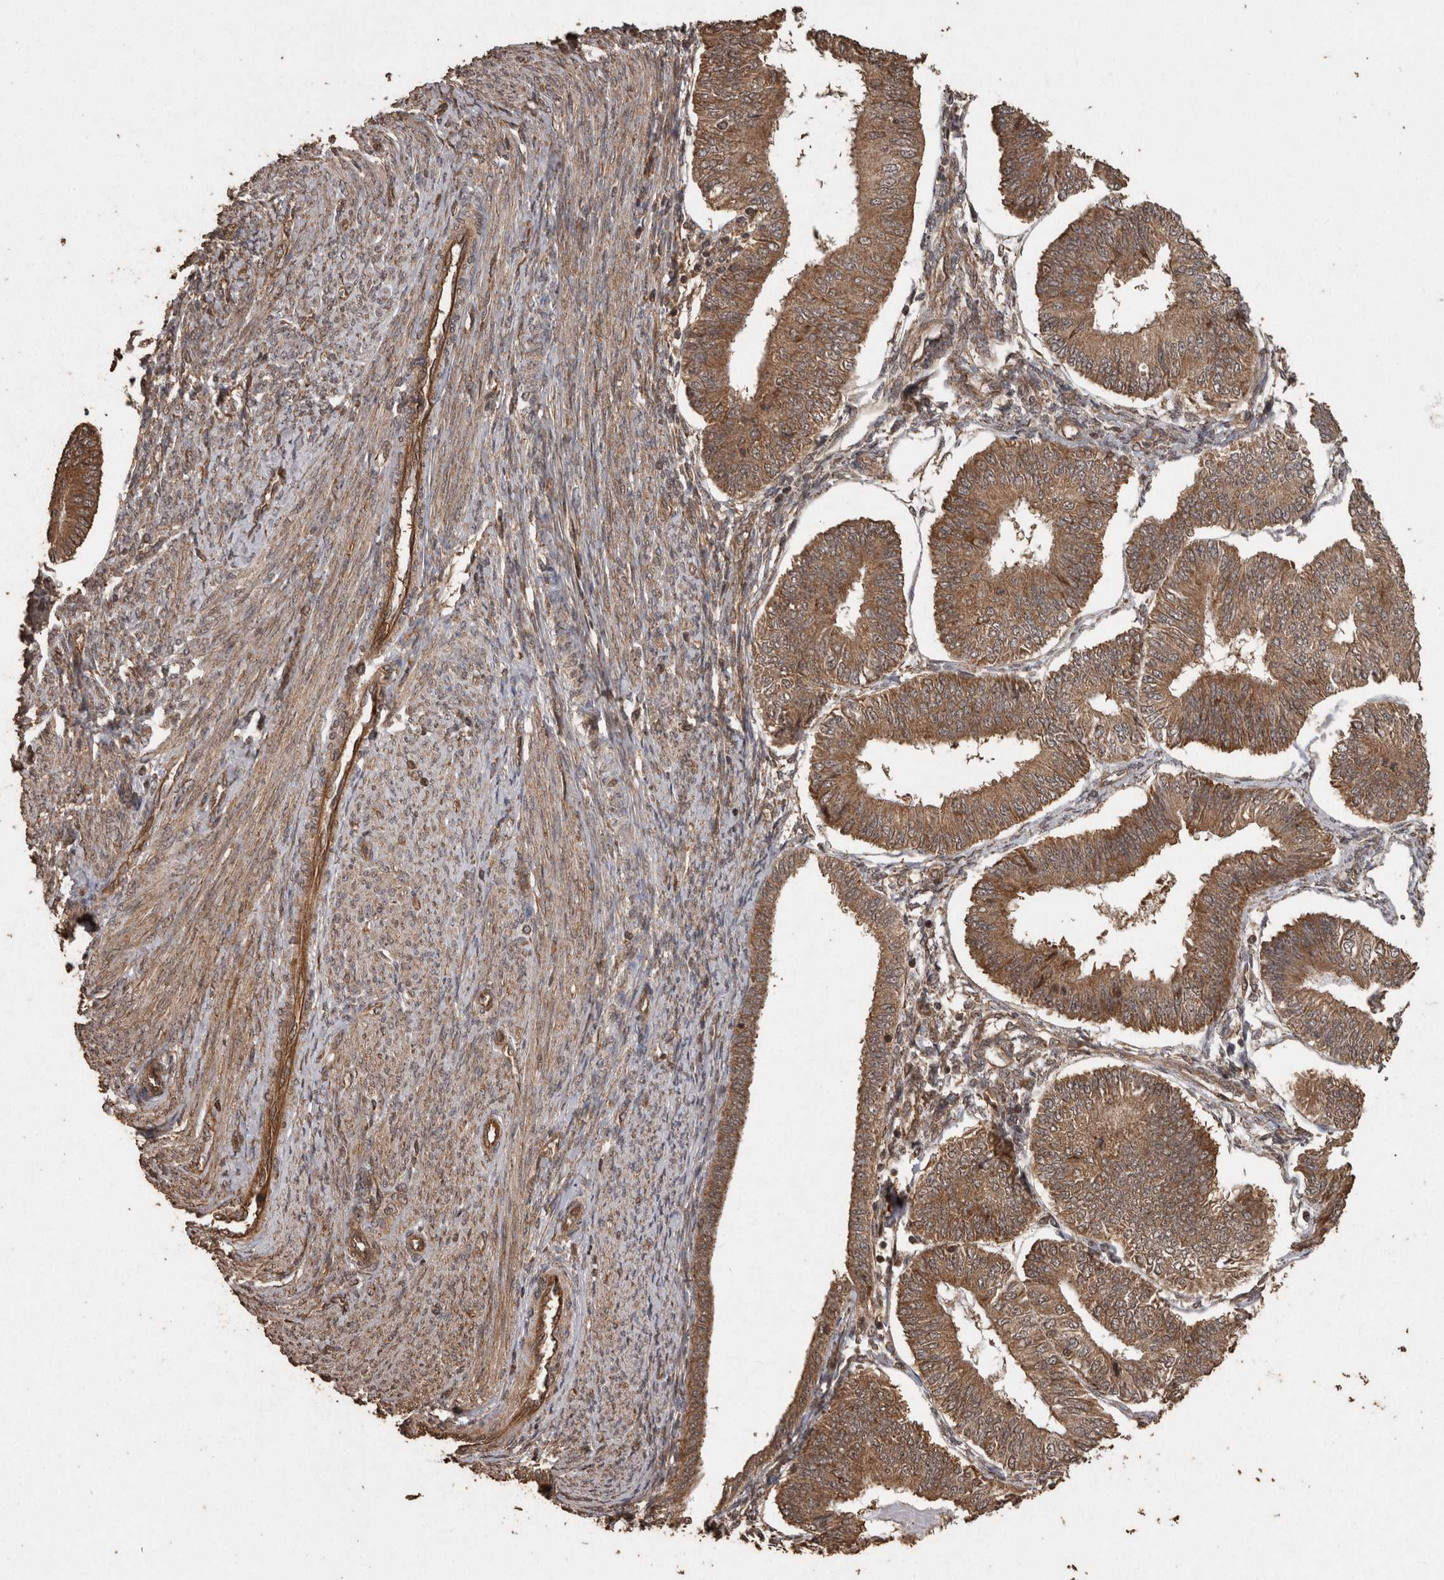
{"staining": {"intensity": "moderate", "quantity": ">75%", "location": "cytoplasmic/membranous"}, "tissue": "endometrial cancer", "cell_type": "Tumor cells", "image_type": "cancer", "snomed": [{"axis": "morphology", "description": "Adenocarcinoma, NOS"}, {"axis": "topography", "description": "Endometrium"}], "caption": "A histopathology image of human endometrial cancer (adenocarcinoma) stained for a protein shows moderate cytoplasmic/membranous brown staining in tumor cells.", "gene": "PINK1", "patient": {"sex": "female", "age": 58}}